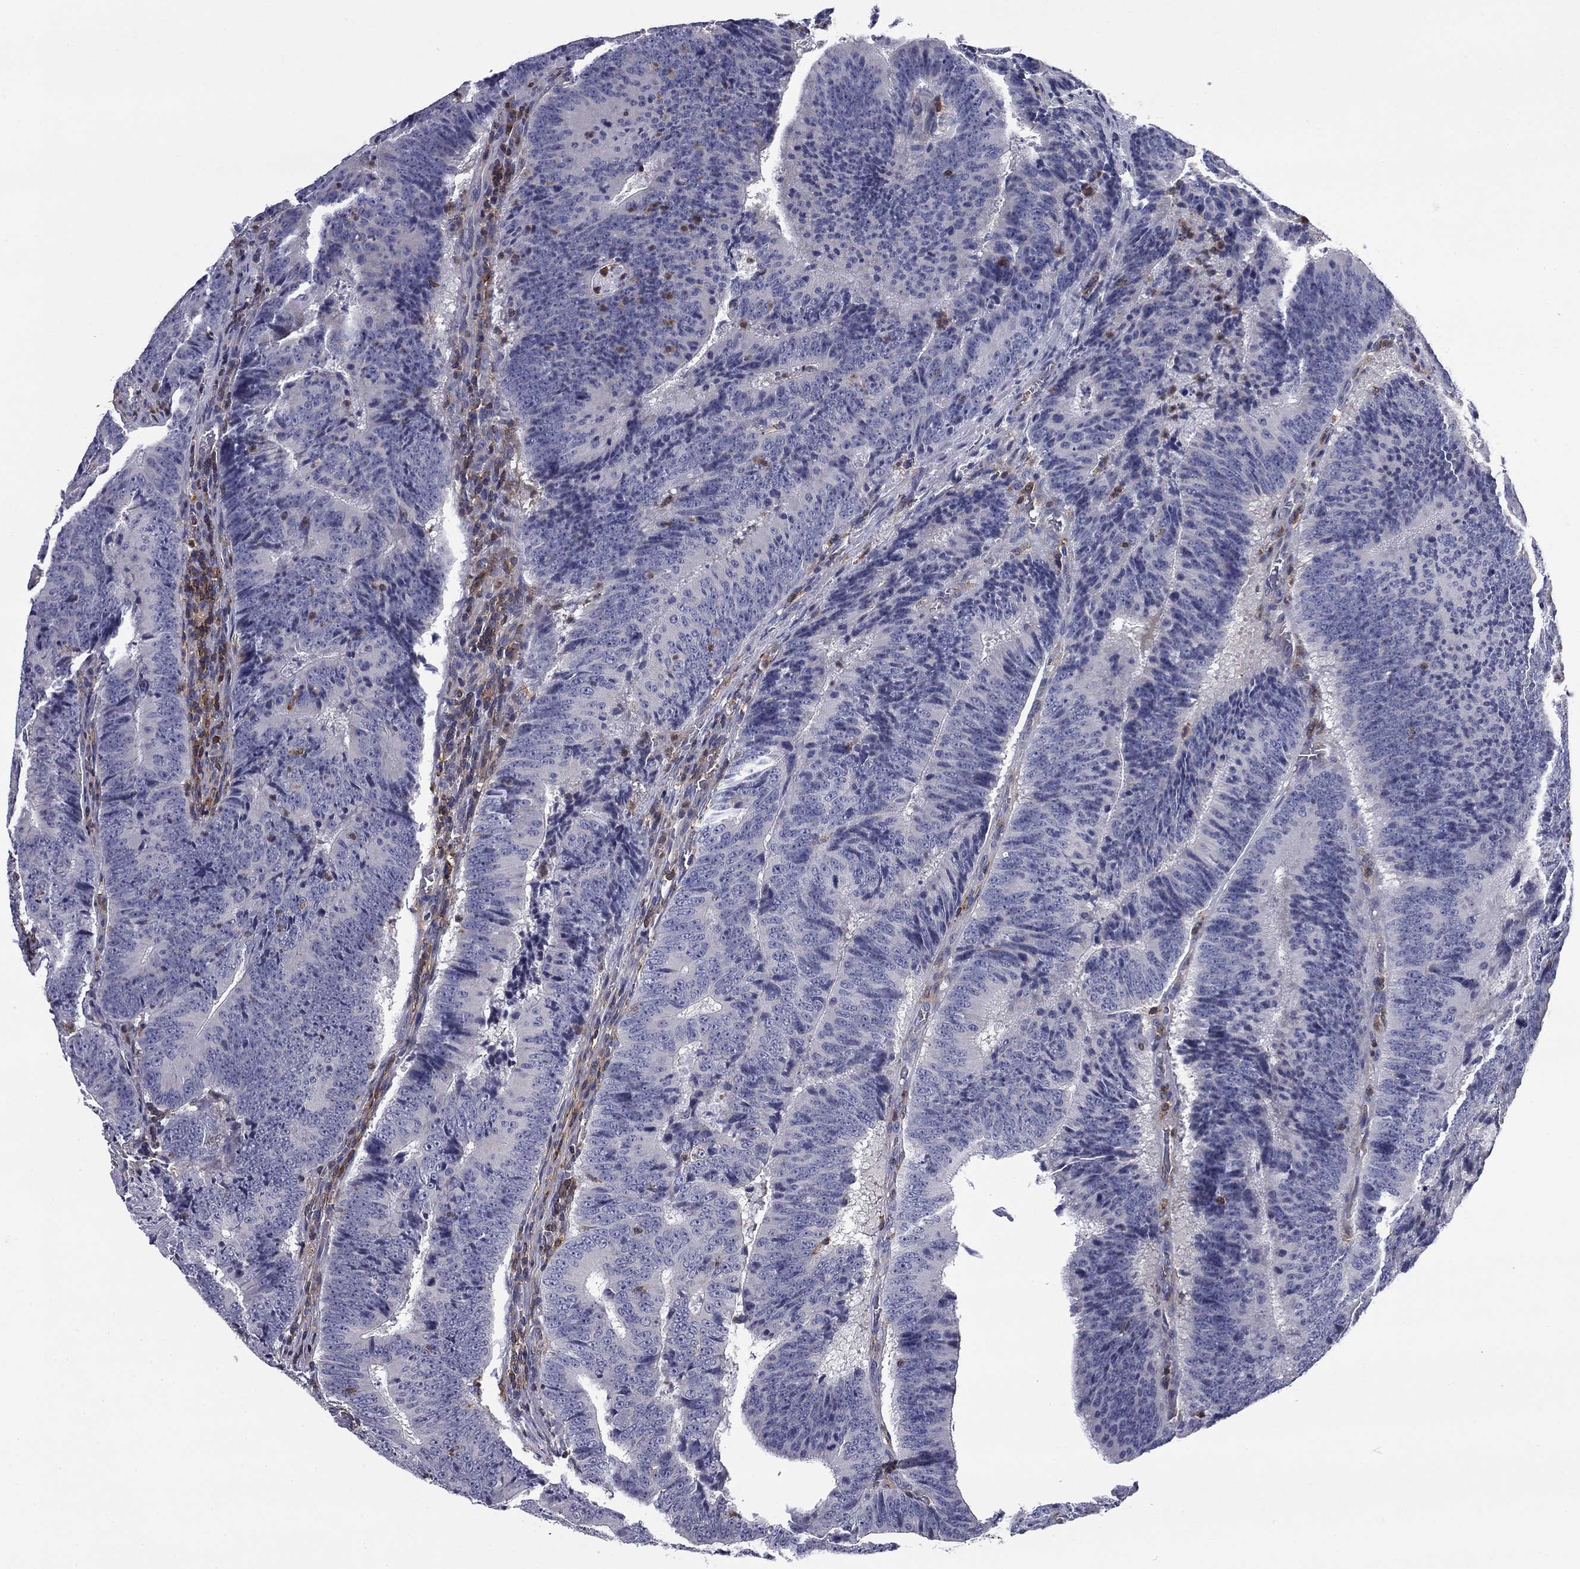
{"staining": {"intensity": "negative", "quantity": "none", "location": "none"}, "tissue": "colorectal cancer", "cell_type": "Tumor cells", "image_type": "cancer", "snomed": [{"axis": "morphology", "description": "Adenocarcinoma, NOS"}, {"axis": "topography", "description": "Colon"}], "caption": "Adenocarcinoma (colorectal) stained for a protein using immunohistochemistry (IHC) reveals no expression tumor cells.", "gene": "ARHGAP45", "patient": {"sex": "female", "age": 82}}